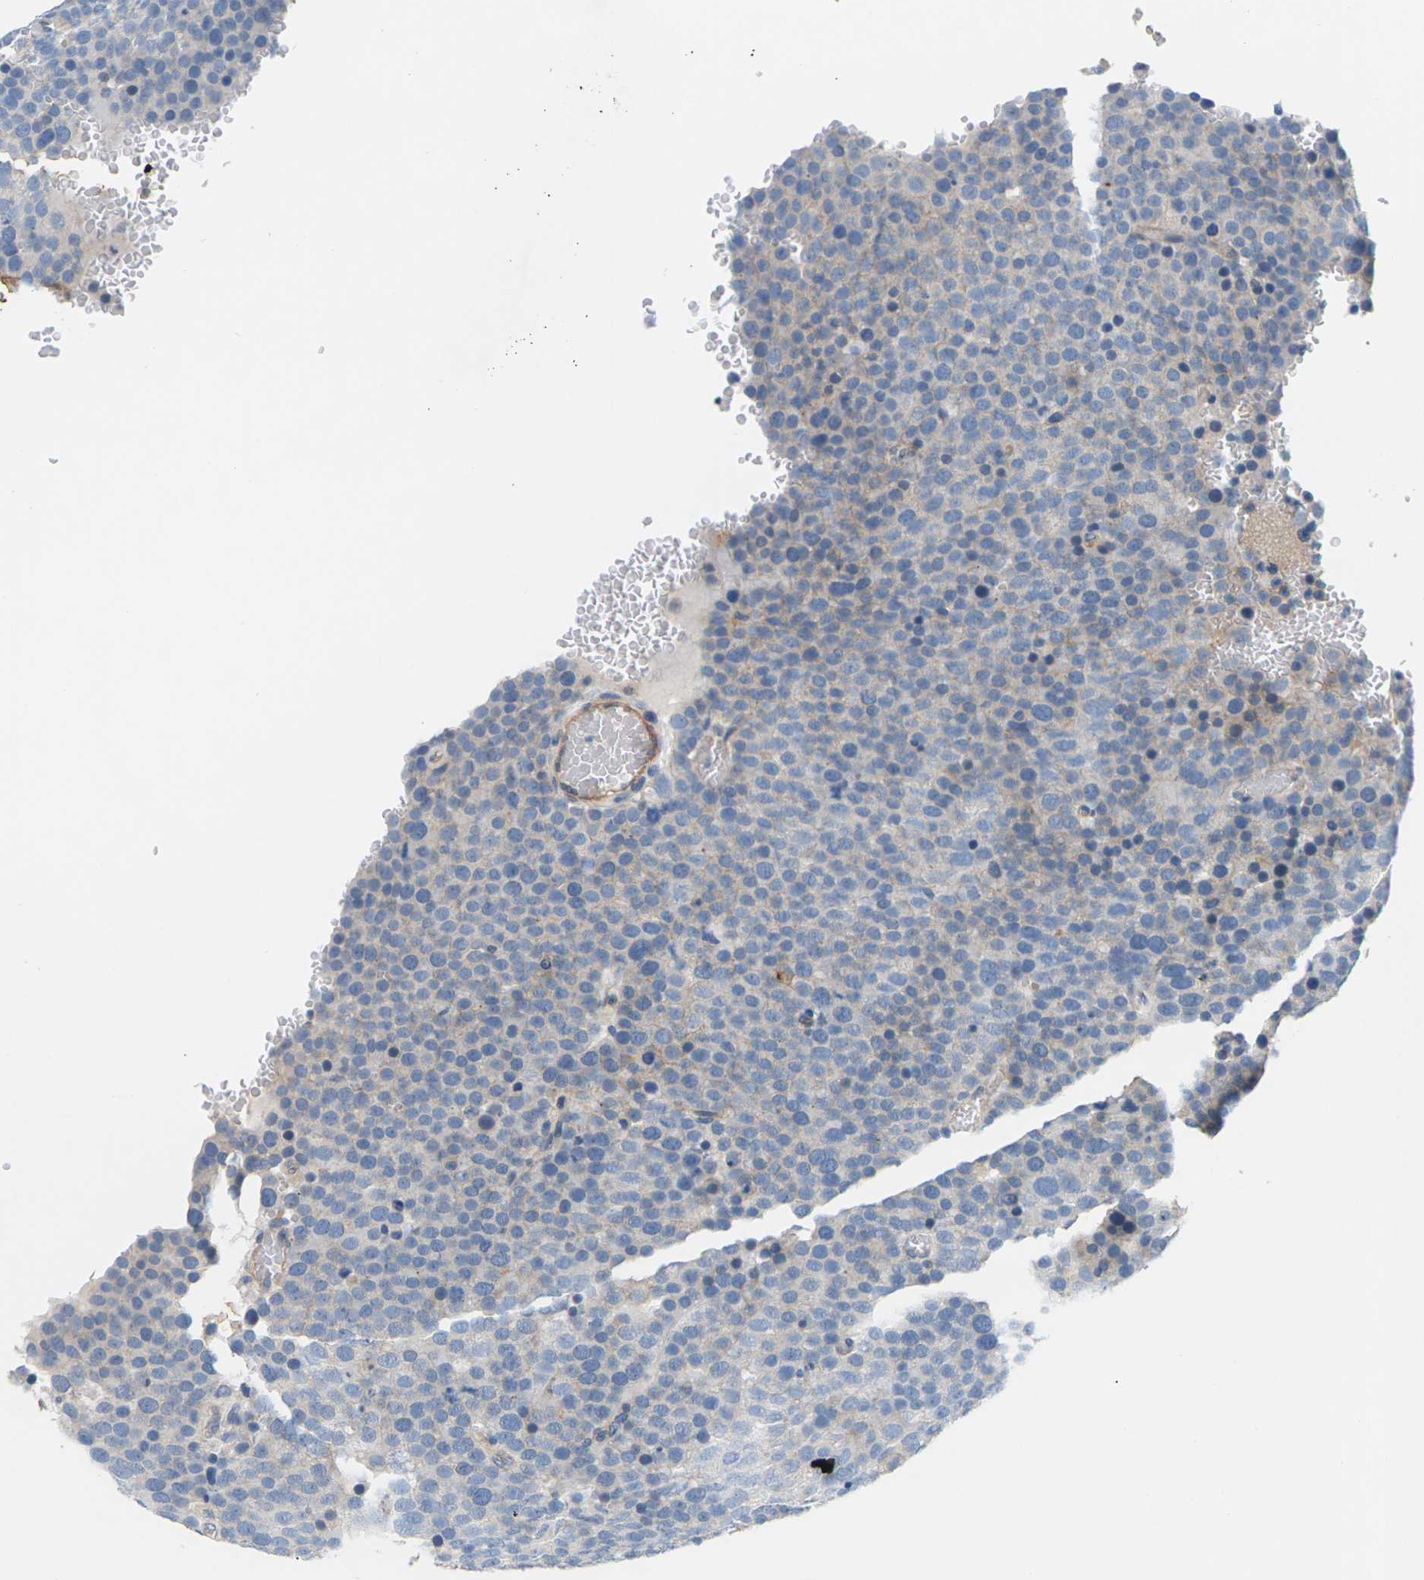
{"staining": {"intensity": "weak", "quantity": "<25%", "location": "cytoplasmic/membranous"}, "tissue": "testis cancer", "cell_type": "Tumor cells", "image_type": "cancer", "snomed": [{"axis": "morphology", "description": "Seminoma, NOS"}, {"axis": "topography", "description": "Testis"}], "caption": "Image shows no protein expression in tumor cells of testis seminoma tissue. Nuclei are stained in blue.", "gene": "ITGA5", "patient": {"sex": "male", "age": 71}}